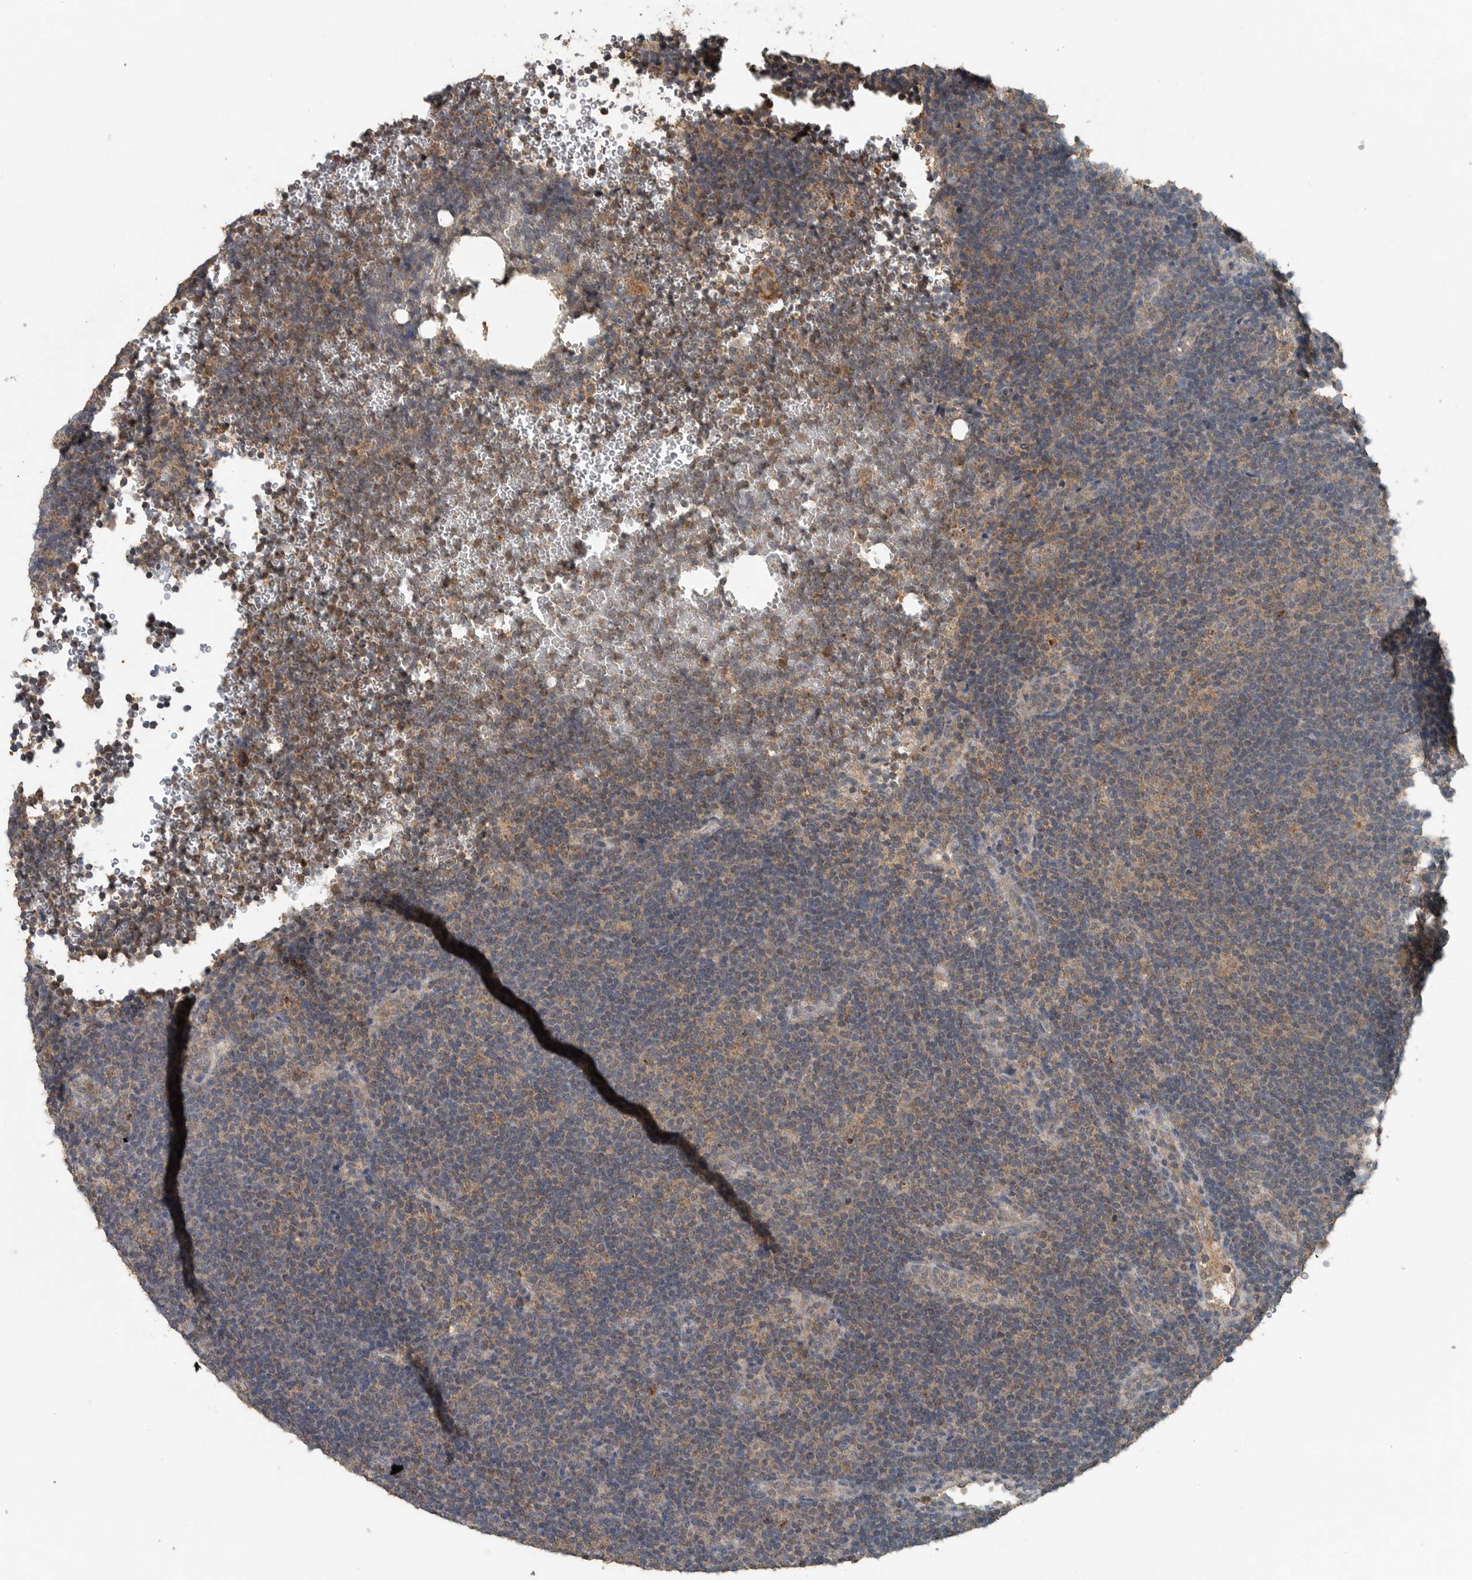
{"staining": {"intensity": "weak", "quantity": "25%-75%", "location": "cytoplasmic/membranous"}, "tissue": "lymphoma", "cell_type": "Tumor cells", "image_type": "cancer", "snomed": [{"axis": "morphology", "description": "Hodgkin's disease, NOS"}, {"axis": "topography", "description": "Lymph node"}], "caption": "Weak cytoplasmic/membranous staining for a protein is appreciated in approximately 25%-75% of tumor cells of lymphoma using immunohistochemistry (IHC).", "gene": "IL6ST", "patient": {"sex": "female", "age": 57}}